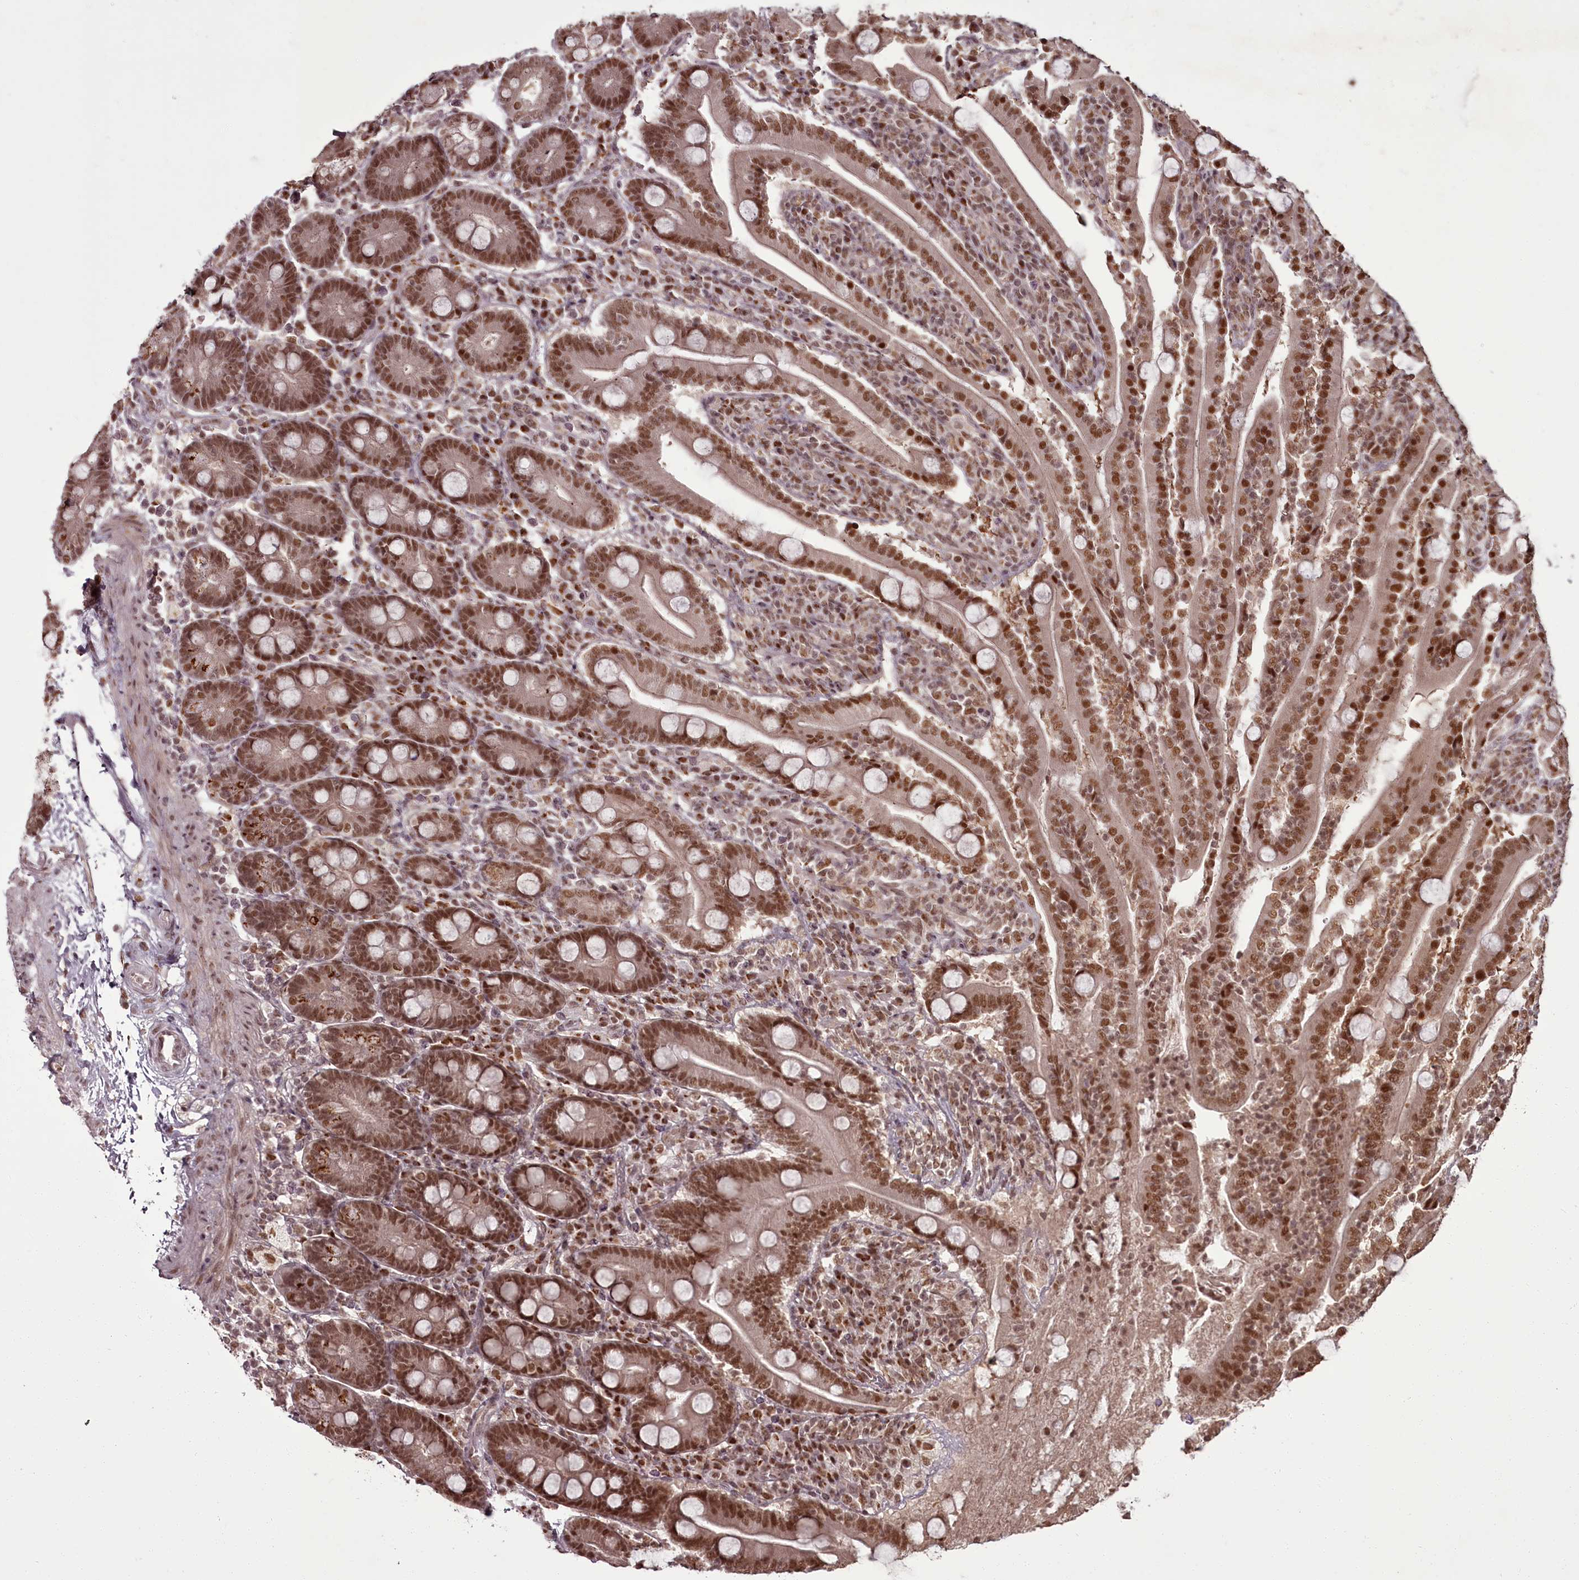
{"staining": {"intensity": "moderate", "quantity": ">75%", "location": "nuclear"}, "tissue": "duodenum", "cell_type": "Glandular cells", "image_type": "normal", "snomed": [{"axis": "morphology", "description": "Normal tissue, NOS"}, {"axis": "topography", "description": "Duodenum"}], "caption": "Approximately >75% of glandular cells in benign duodenum show moderate nuclear protein staining as visualized by brown immunohistochemical staining.", "gene": "CEP83", "patient": {"sex": "male", "age": 35}}